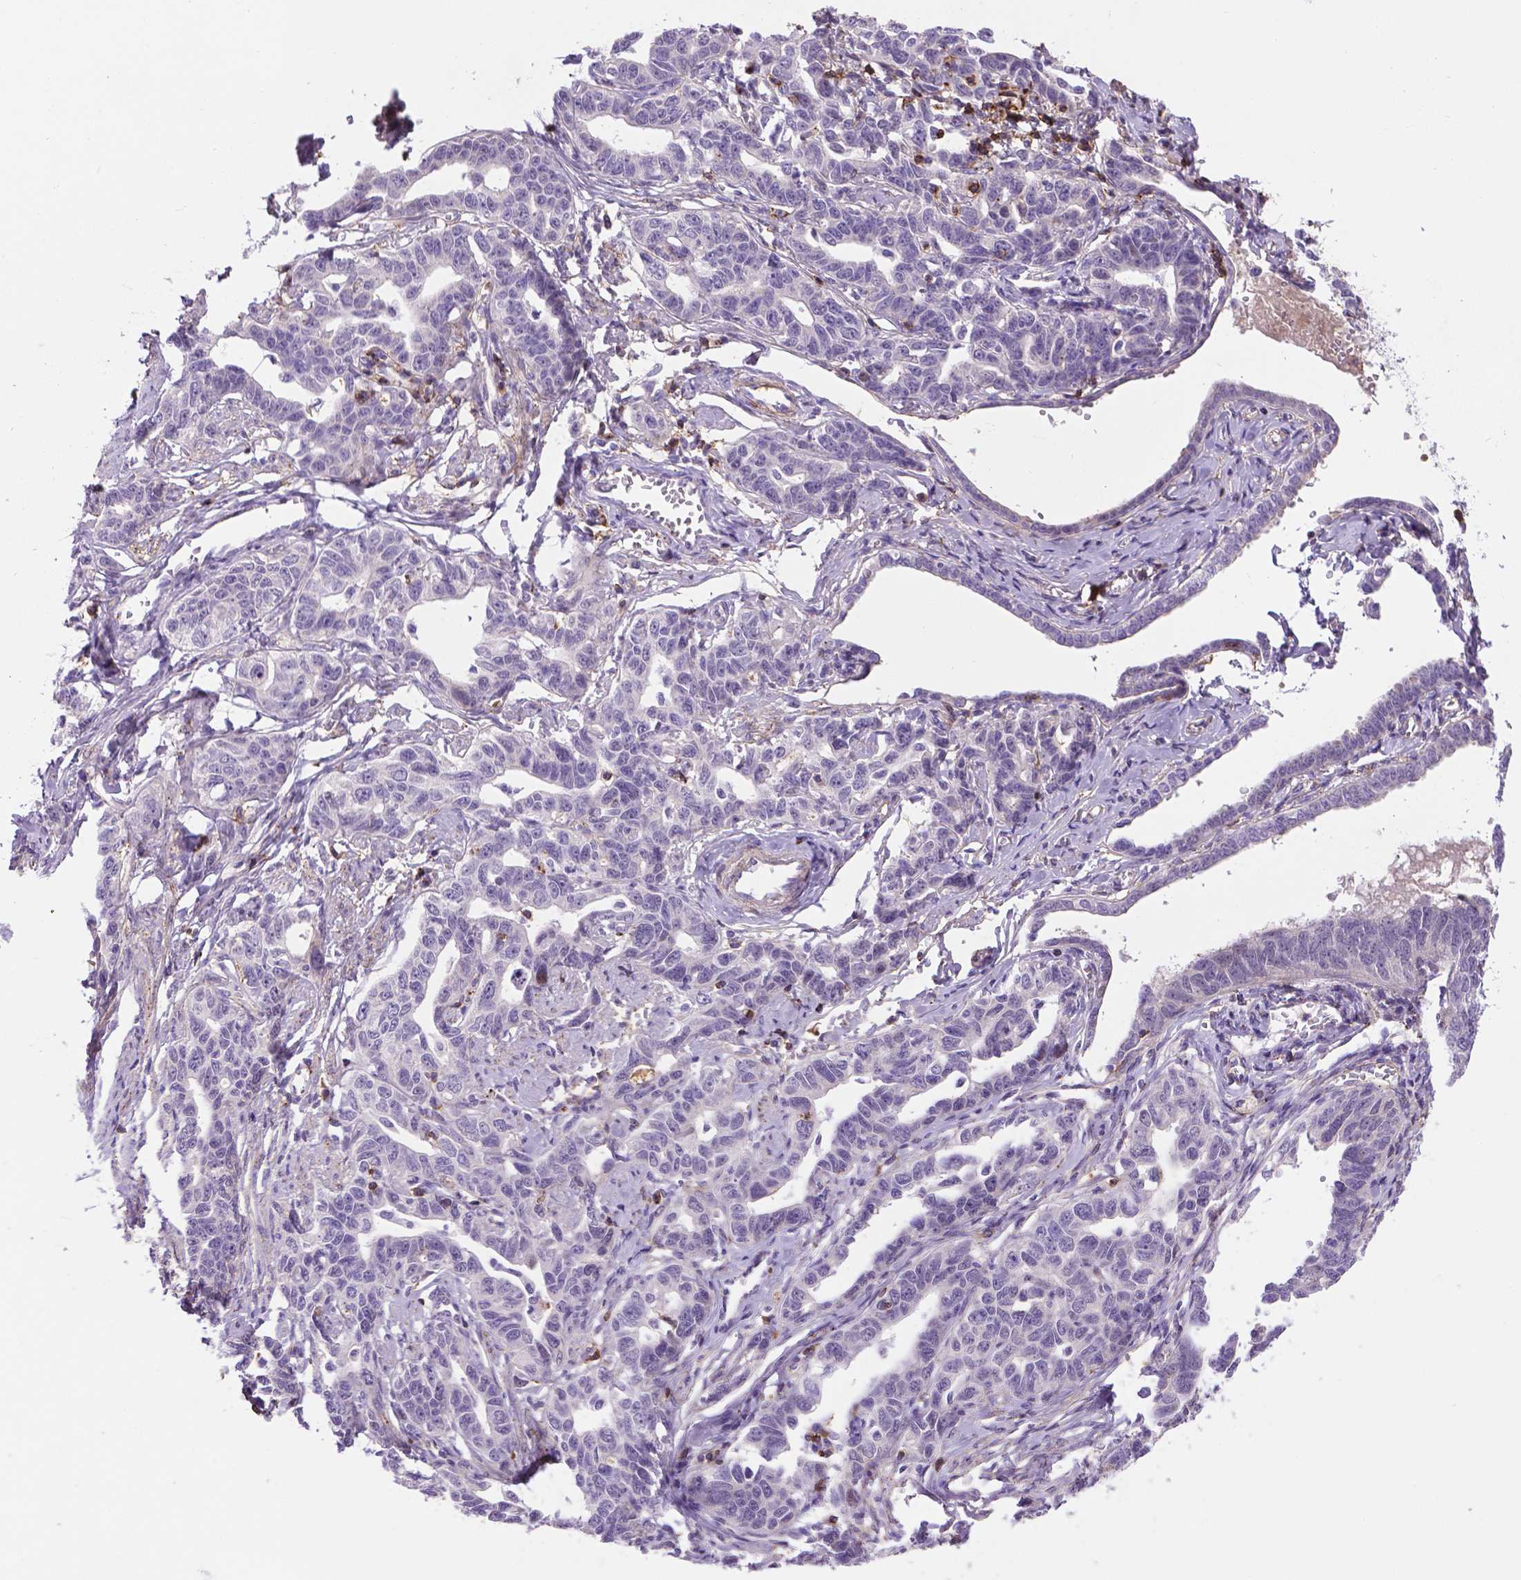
{"staining": {"intensity": "negative", "quantity": "none", "location": "none"}, "tissue": "ovarian cancer", "cell_type": "Tumor cells", "image_type": "cancer", "snomed": [{"axis": "morphology", "description": "Cystadenocarcinoma, serous, NOS"}, {"axis": "topography", "description": "Ovary"}], "caption": "The micrograph demonstrates no significant expression in tumor cells of ovarian cancer (serous cystadenocarcinoma).", "gene": "ACAD10", "patient": {"sex": "female", "age": 69}}